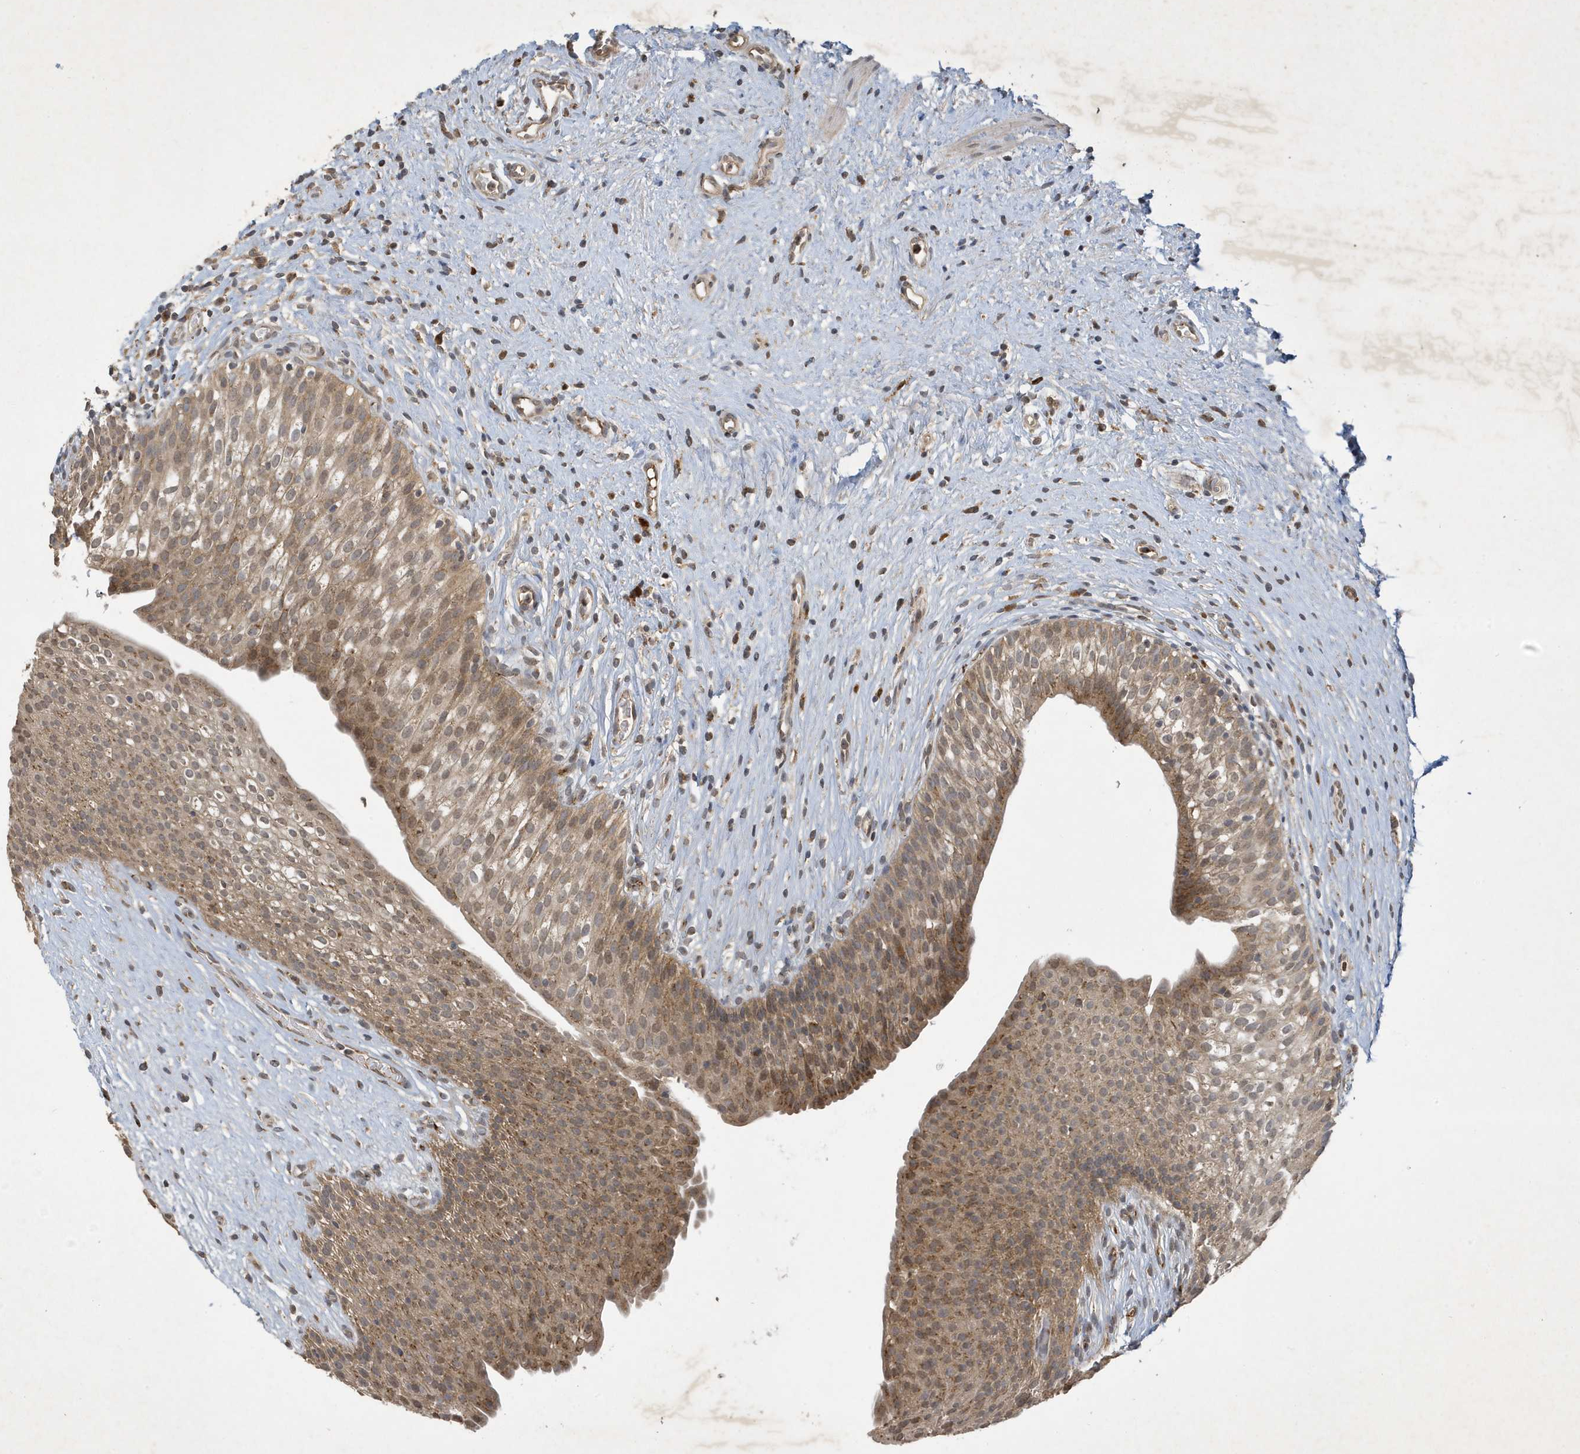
{"staining": {"intensity": "moderate", "quantity": ">75%", "location": "cytoplasmic/membranous,nuclear"}, "tissue": "urinary bladder", "cell_type": "Urothelial cells", "image_type": "normal", "snomed": [{"axis": "morphology", "description": "Normal tissue, NOS"}, {"axis": "topography", "description": "Urinary bladder"}], "caption": "Immunohistochemistry (DAB) staining of unremarkable urinary bladder reveals moderate cytoplasmic/membranous,nuclear protein expression in approximately >75% of urothelial cells. The staining is performed using DAB brown chromogen to label protein expression. The nuclei are counter-stained blue using hematoxylin.", "gene": "STX10", "patient": {"sex": "male", "age": 1}}